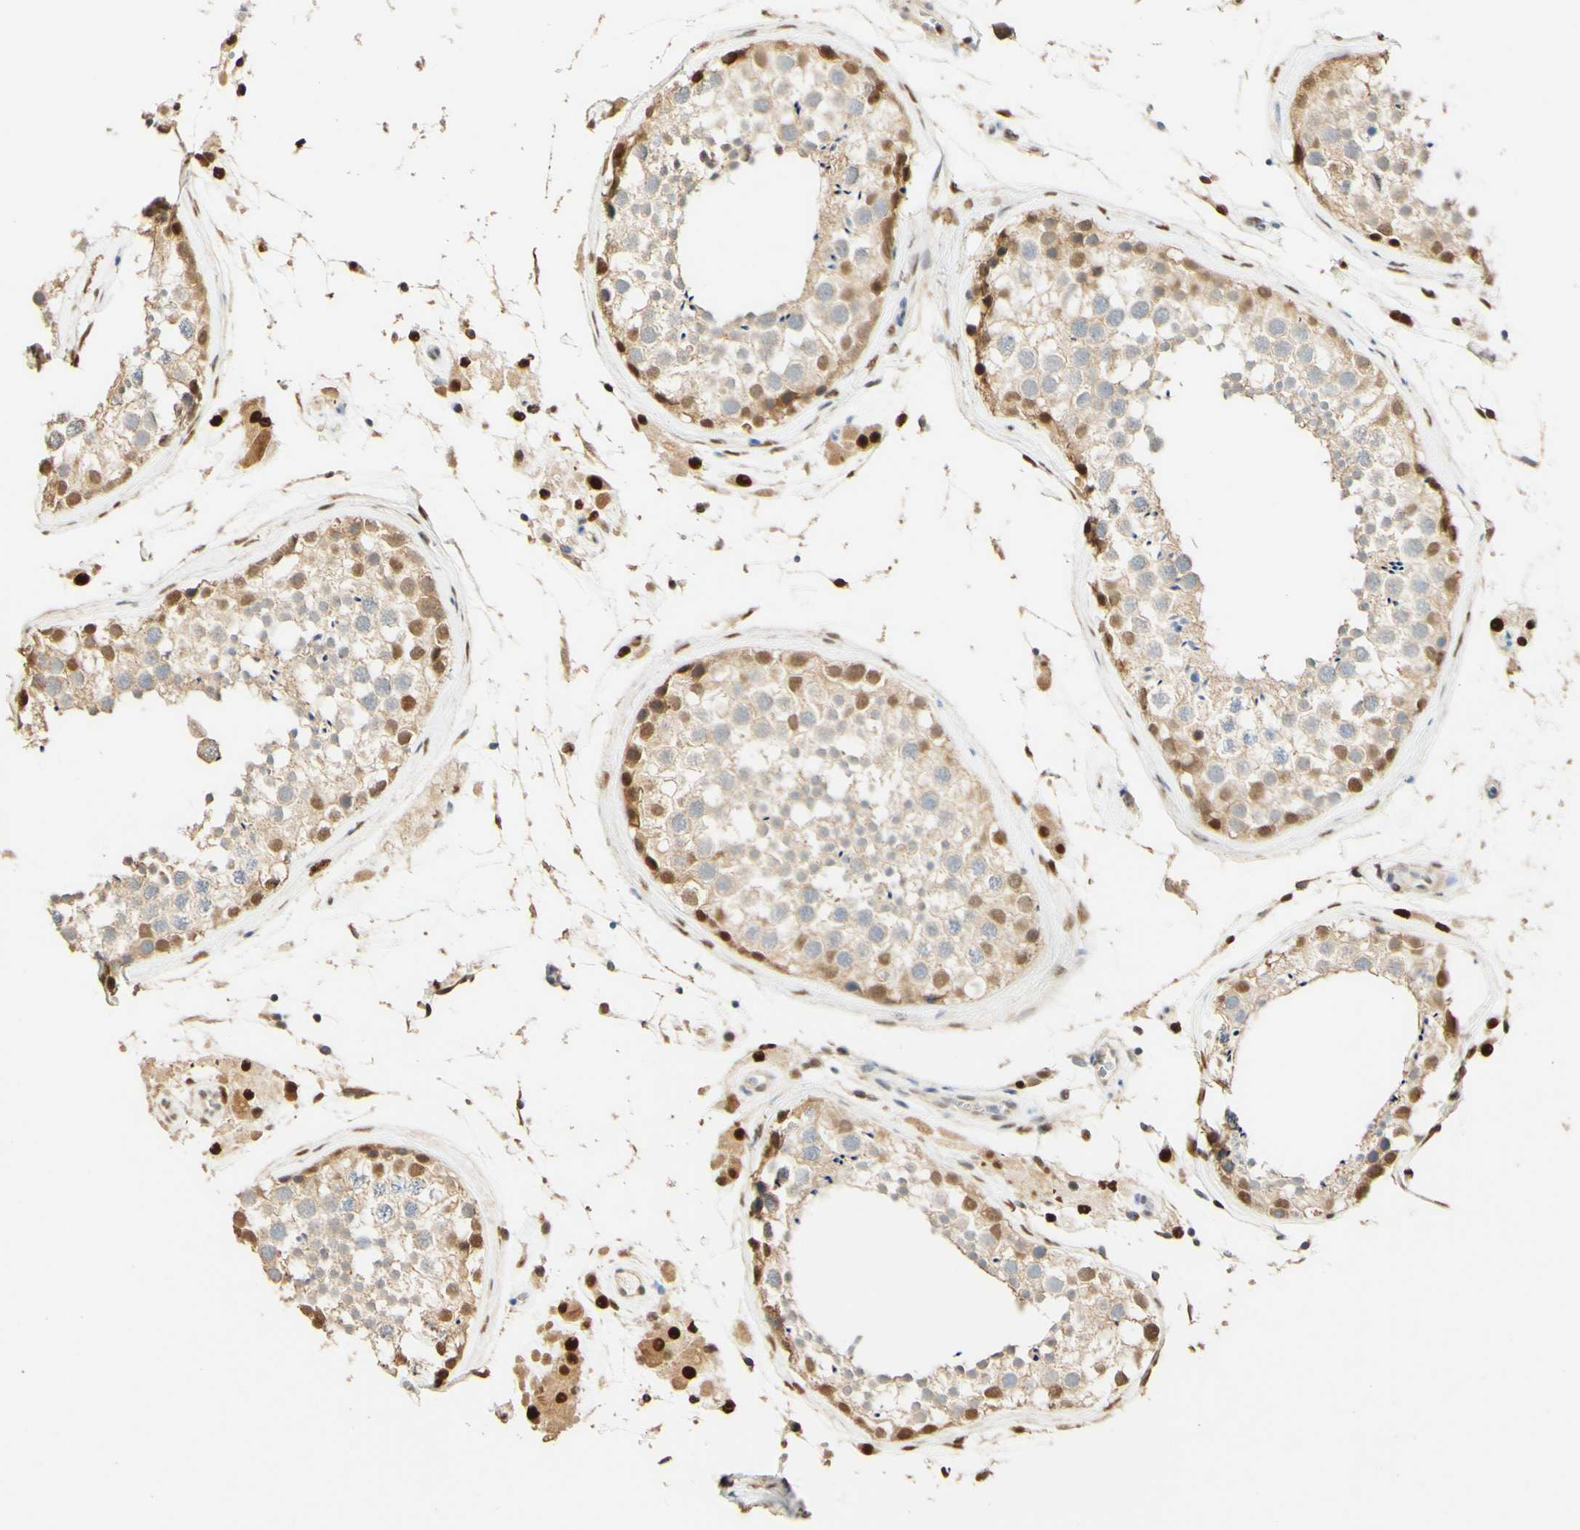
{"staining": {"intensity": "moderate", "quantity": "25%-75%", "location": "cytoplasmic/membranous,nuclear"}, "tissue": "testis", "cell_type": "Cells in seminiferous ducts", "image_type": "normal", "snomed": [{"axis": "morphology", "description": "Normal tissue, NOS"}, {"axis": "topography", "description": "Testis"}], "caption": "This histopathology image displays IHC staining of unremarkable human testis, with medium moderate cytoplasmic/membranous,nuclear staining in approximately 25%-75% of cells in seminiferous ducts.", "gene": "MAP3K4", "patient": {"sex": "male", "age": 46}}